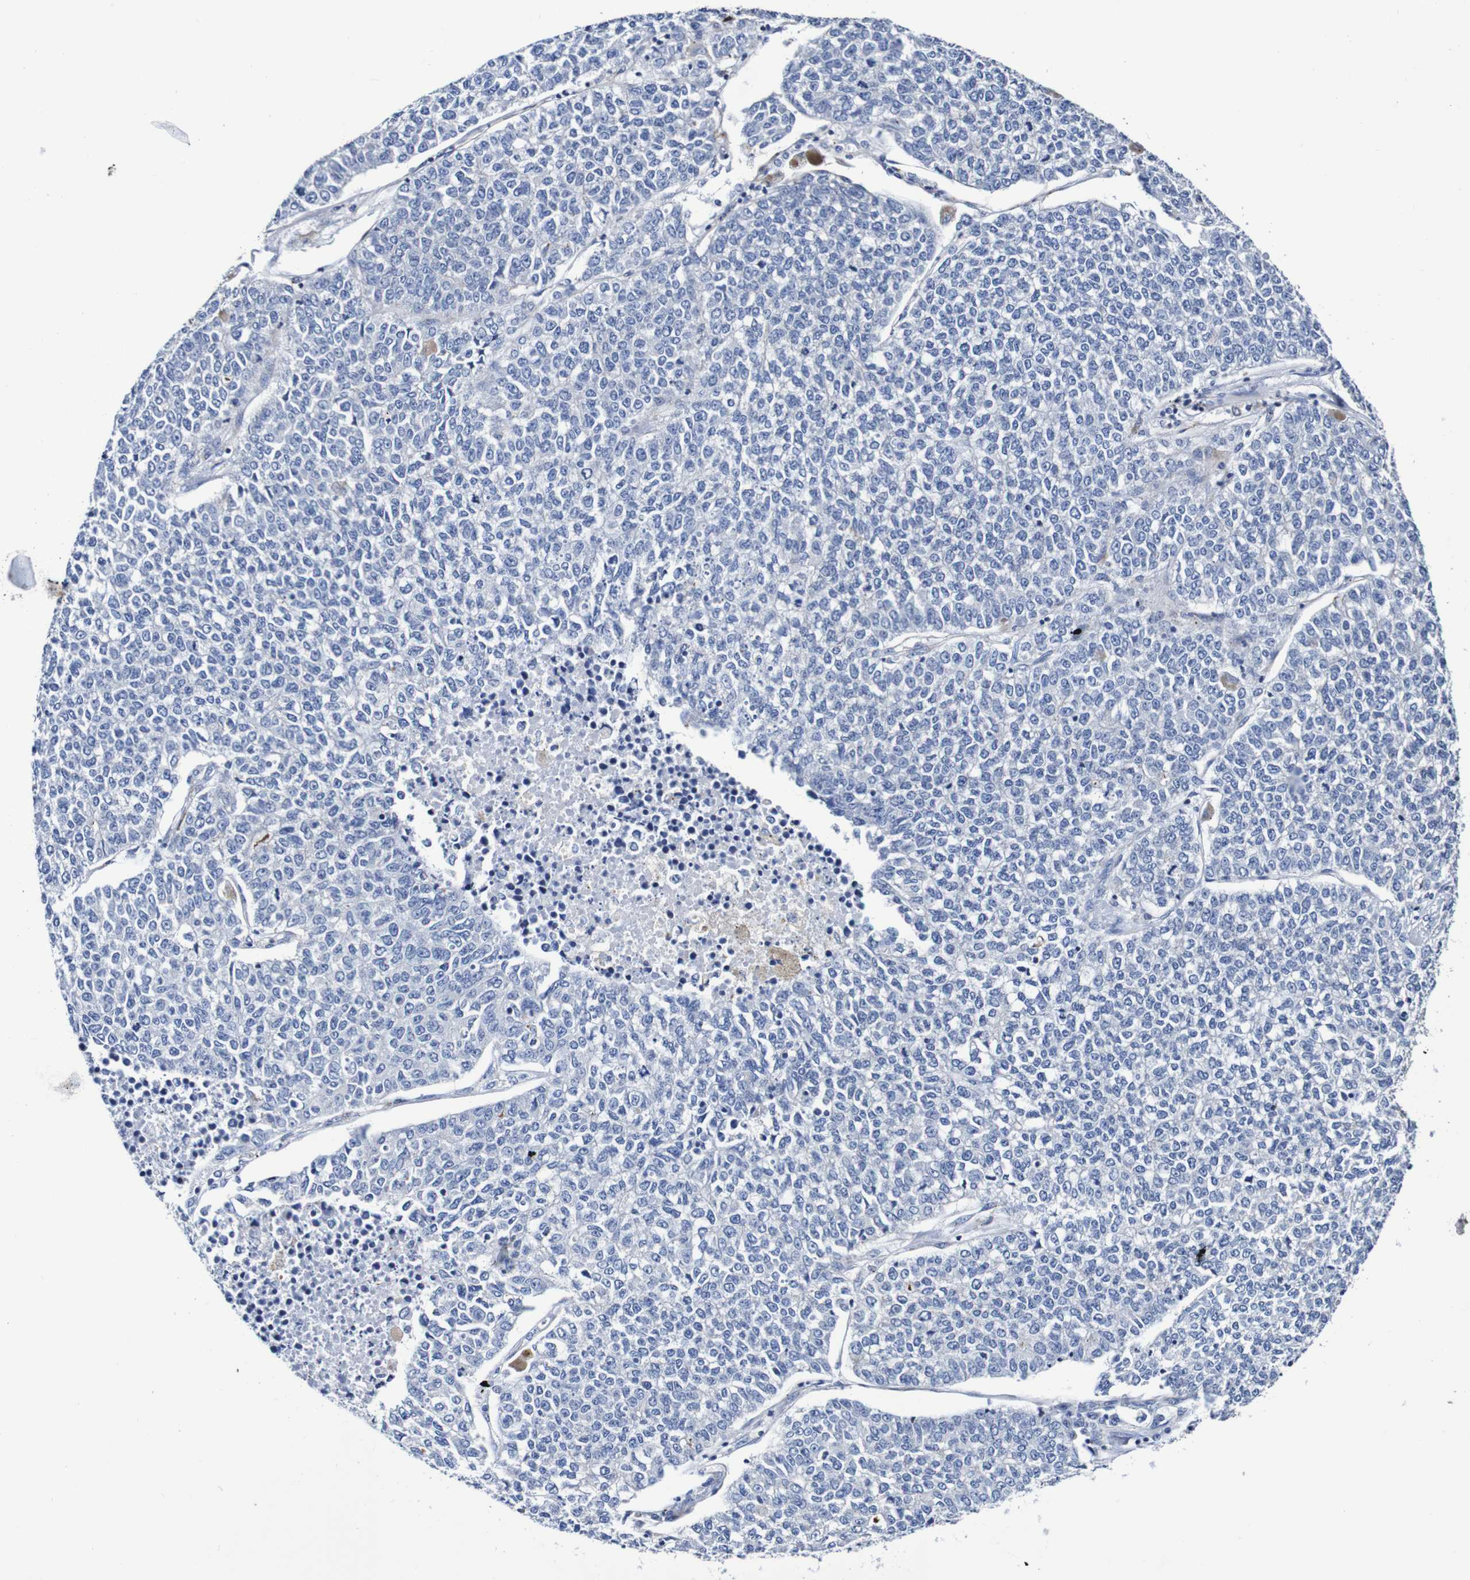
{"staining": {"intensity": "negative", "quantity": "none", "location": "none"}, "tissue": "lung cancer", "cell_type": "Tumor cells", "image_type": "cancer", "snomed": [{"axis": "morphology", "description": "Adenocarcinoma, NOS"}, {"axis": "topography", "description": "Lung"}], "caption": "Image shows no significant protein expression in tumor cells of adenocarcinoma (lung).", "gene": "SEZ6", "patient": {"sex": "male", "age": 49}}